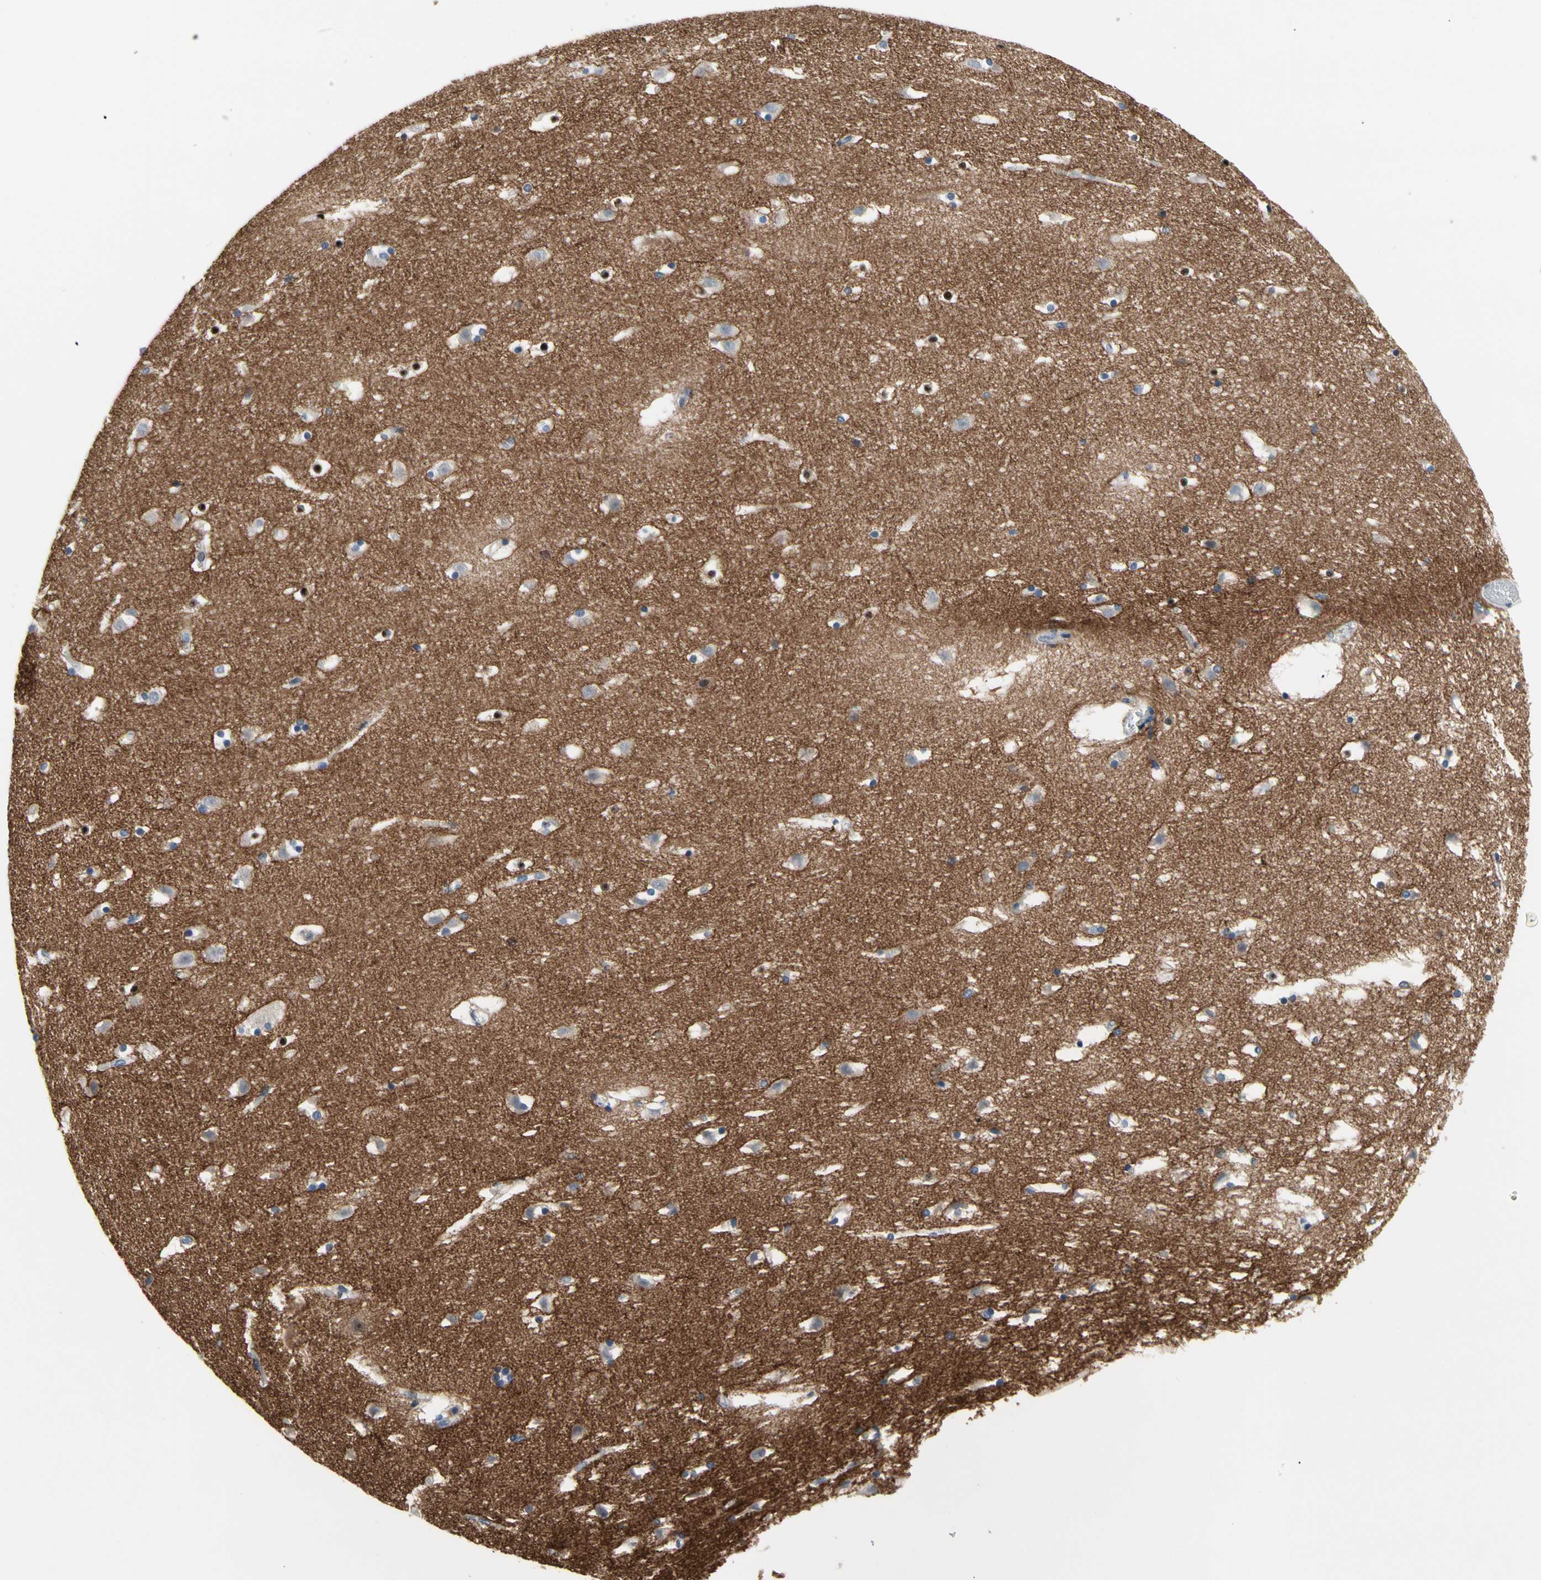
{"staining": {"intensity": "moderate", "quantity": "<25%", "location": "nuclear"}, "tissue": "caudate", "cell_type": "Glial cells", "image_type": "normal", "snomed": [{"axis": "morphology", "description": "Normal tissue, NOS"}, {"axis": "topography", "description": "Lateral ventricle wall"}], "caption": "DAB (3,3'-diaminobenzidine) immunohistochemical staining of unremarkable human caudate shows moderate nuclear protein staining in approximately <25% of glial cells.", "gene": "NFASC", "patient": {"sex": "male", "age": 45}}